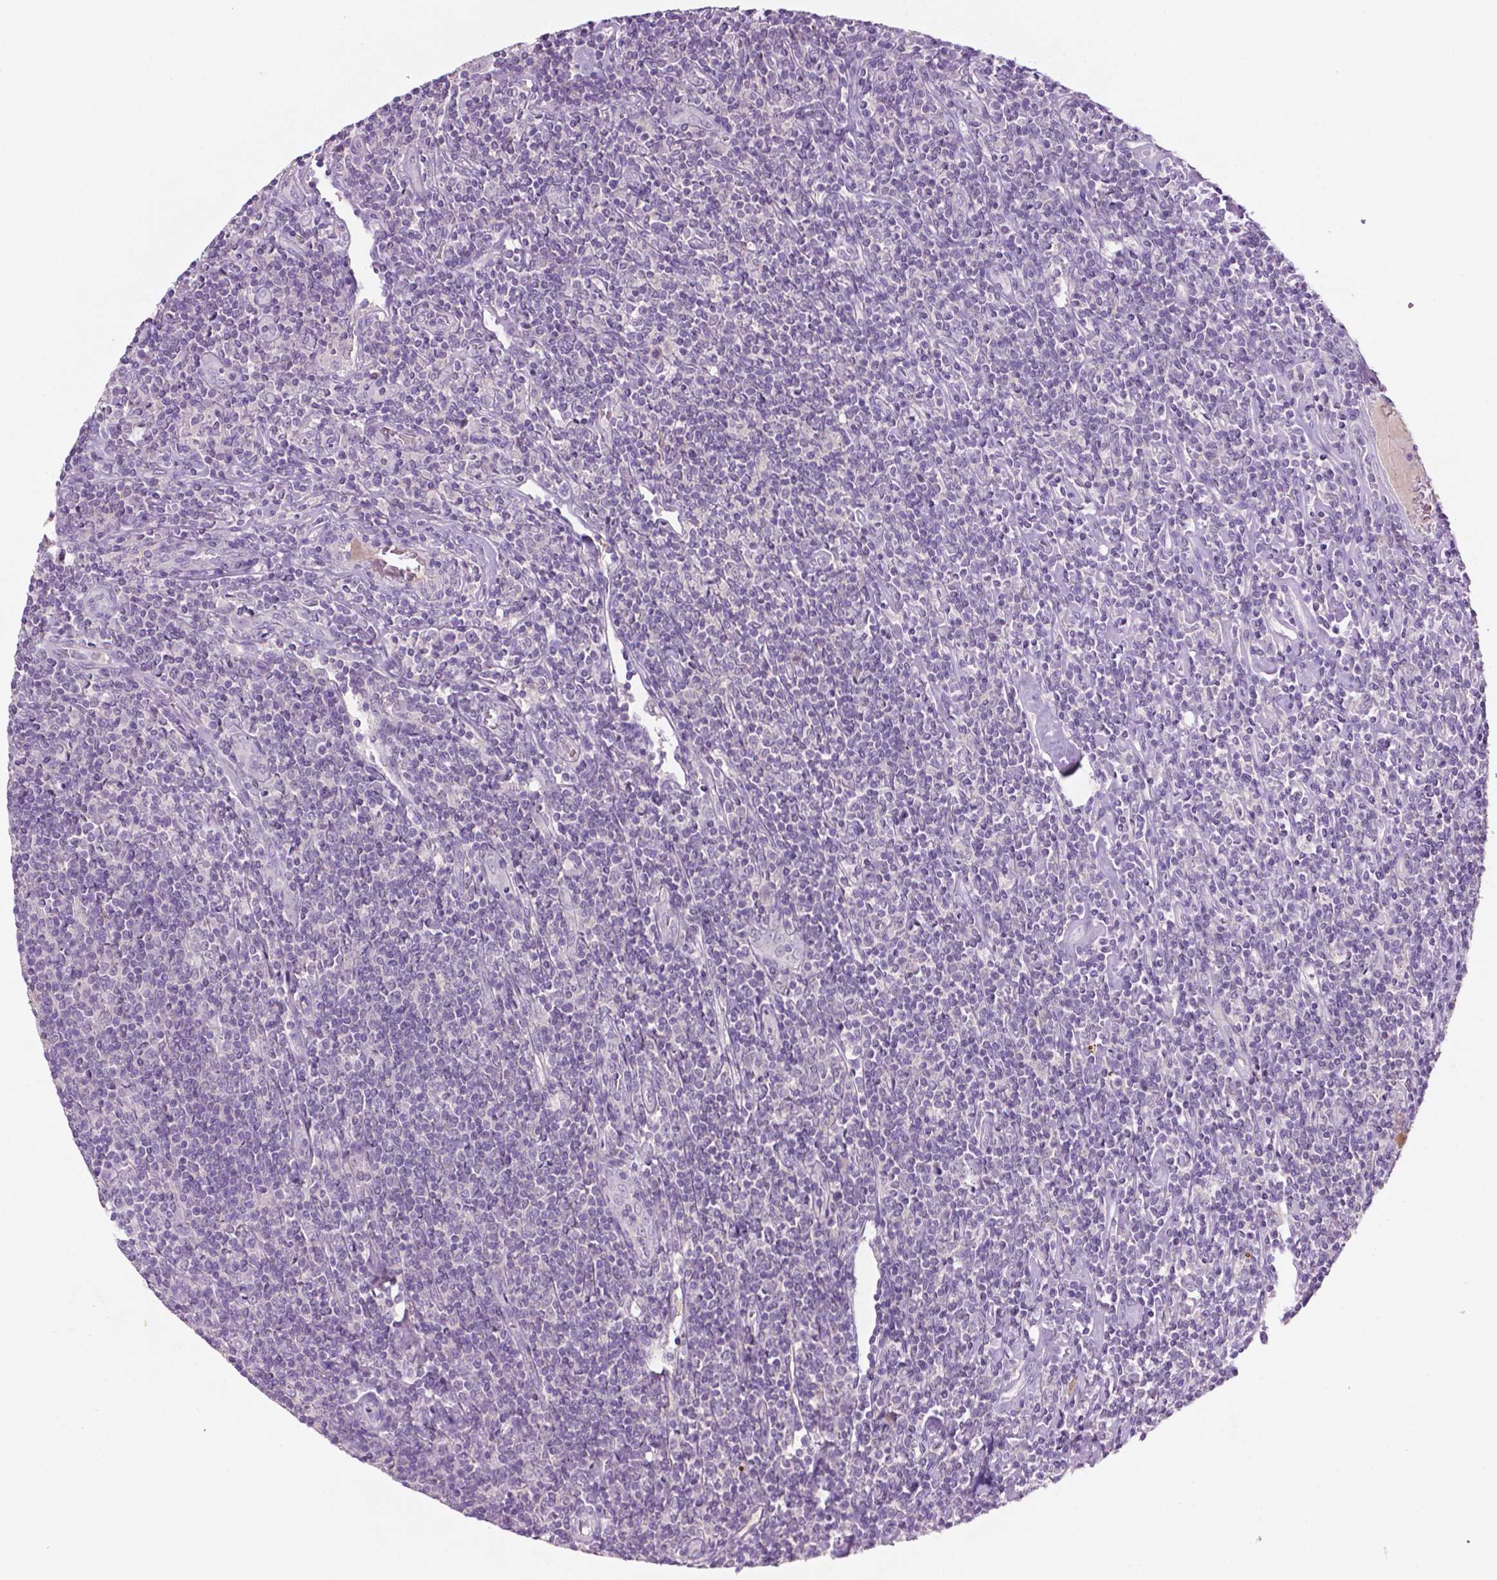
{"staining": {"intensity": "negative", "quantity": "none", "location": "none"}, "tissue": "lymphoma", "cell_type": "Tumor cells", "image_type": "cancer", "snomed": [{"axis": "morphology", "description": "Hodgkin's disease, NOS"}, {"axis": "topography", "description": "Lymph node"}], "caption": "This is a histopathology image of immunohistochemistry staining of Hodgkin's disease, which shows no staining in tumor cells. (DAB IHC visualized using brightfield microscopy, high magnification).", "gene": "FBLN1", "patient": {"sex": "male", "age": 40}}